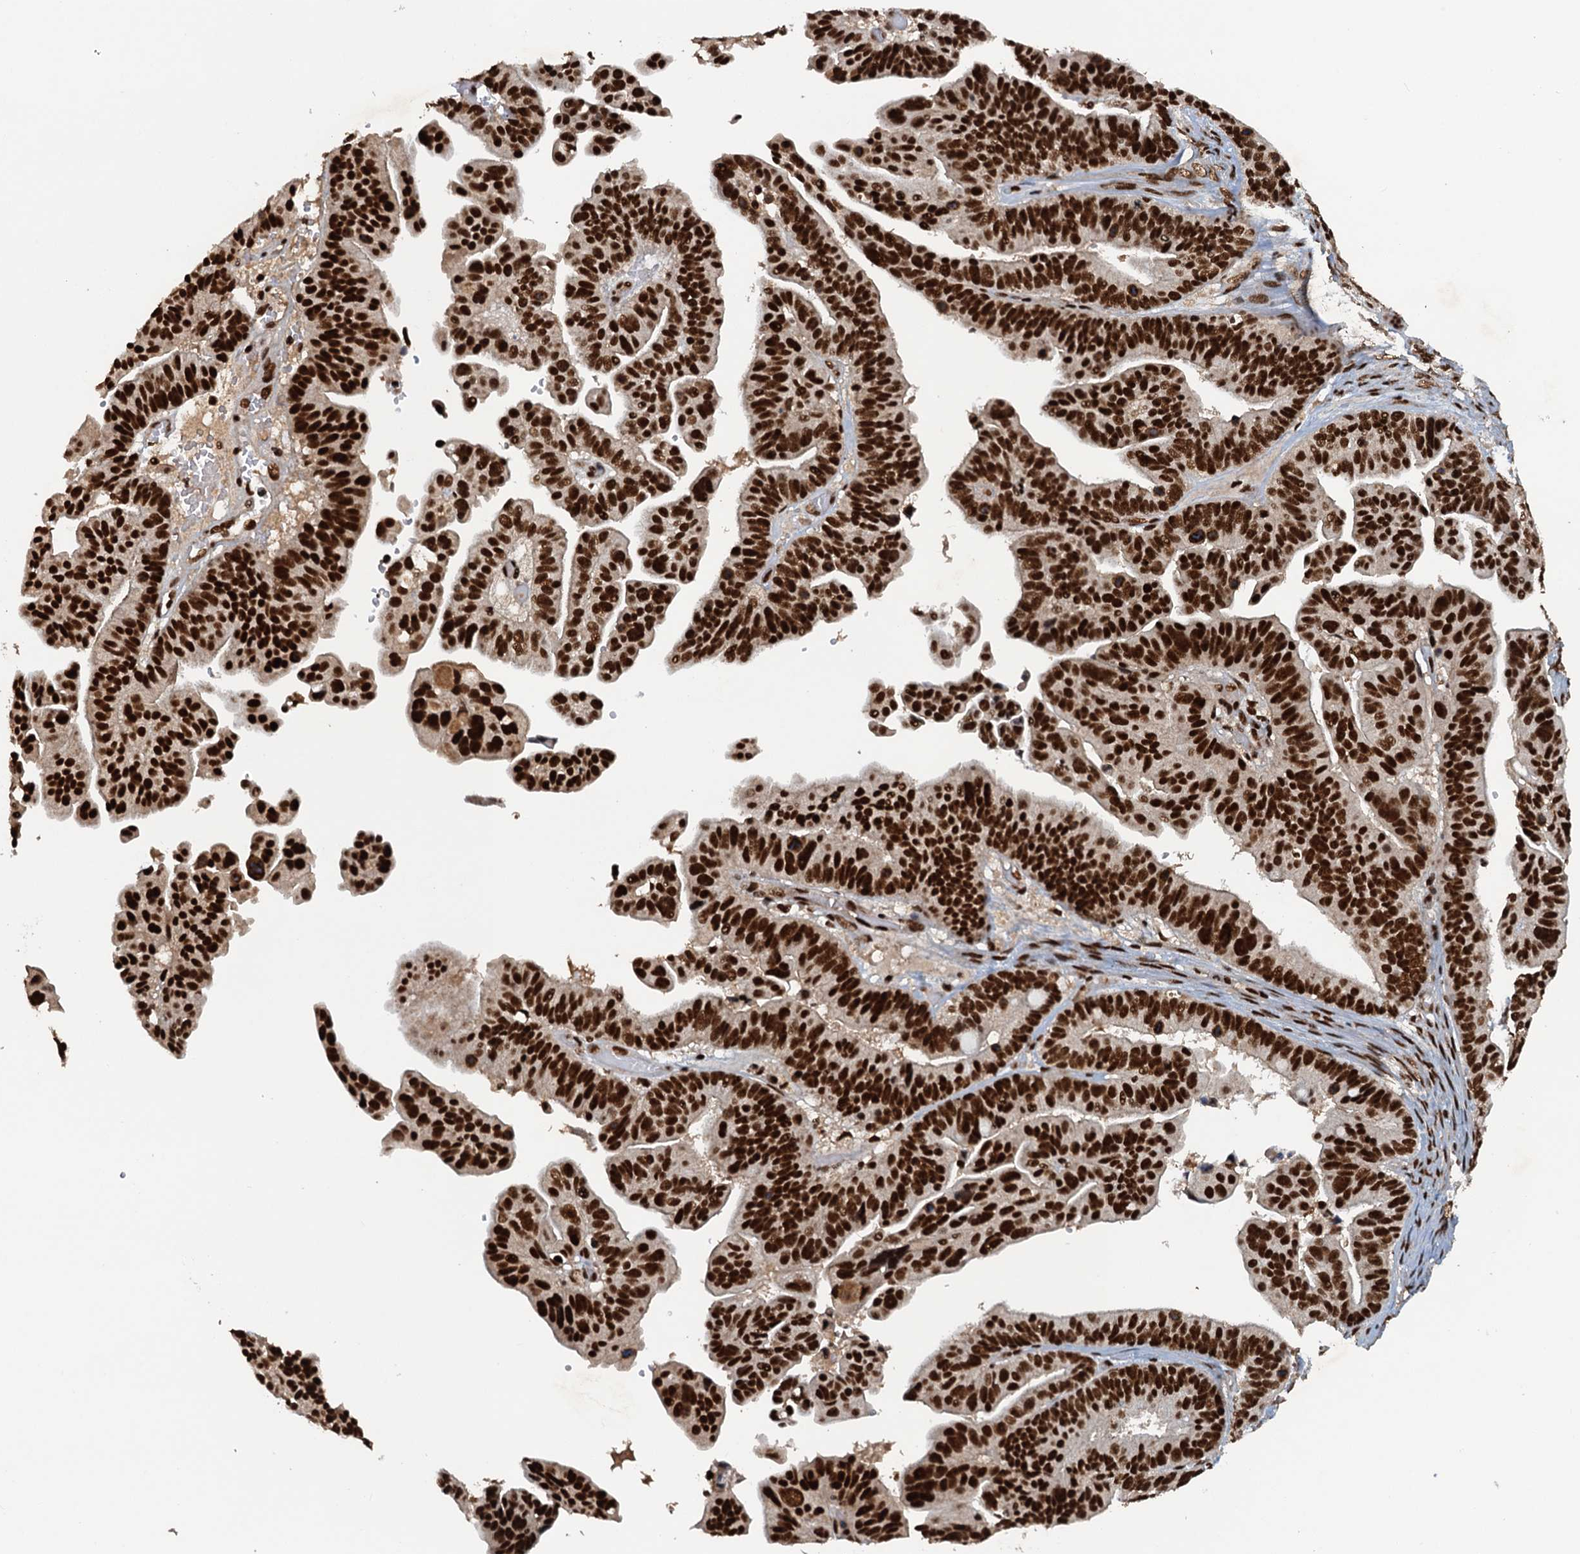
{"staining": {"intensity": "strong", "quantity": ">75%", "location": "nuclear"}, "tissue": "ovarian cancer", "cell_type": "Tumor cells", "image_type": "cancer", "snomed": [{"axis": "morphology", "description": "Cystadenocarcinoma, serous, NOS"}, {"axis": "topography", "description": "Ovary"}], "caption": "Strong nuclear expression for a protein is present in approximately >75% of tumor cells of ovarian cancer using IHC.", "gene": "ZC3H18", "patient": {"sex": "female", "age": 56}}